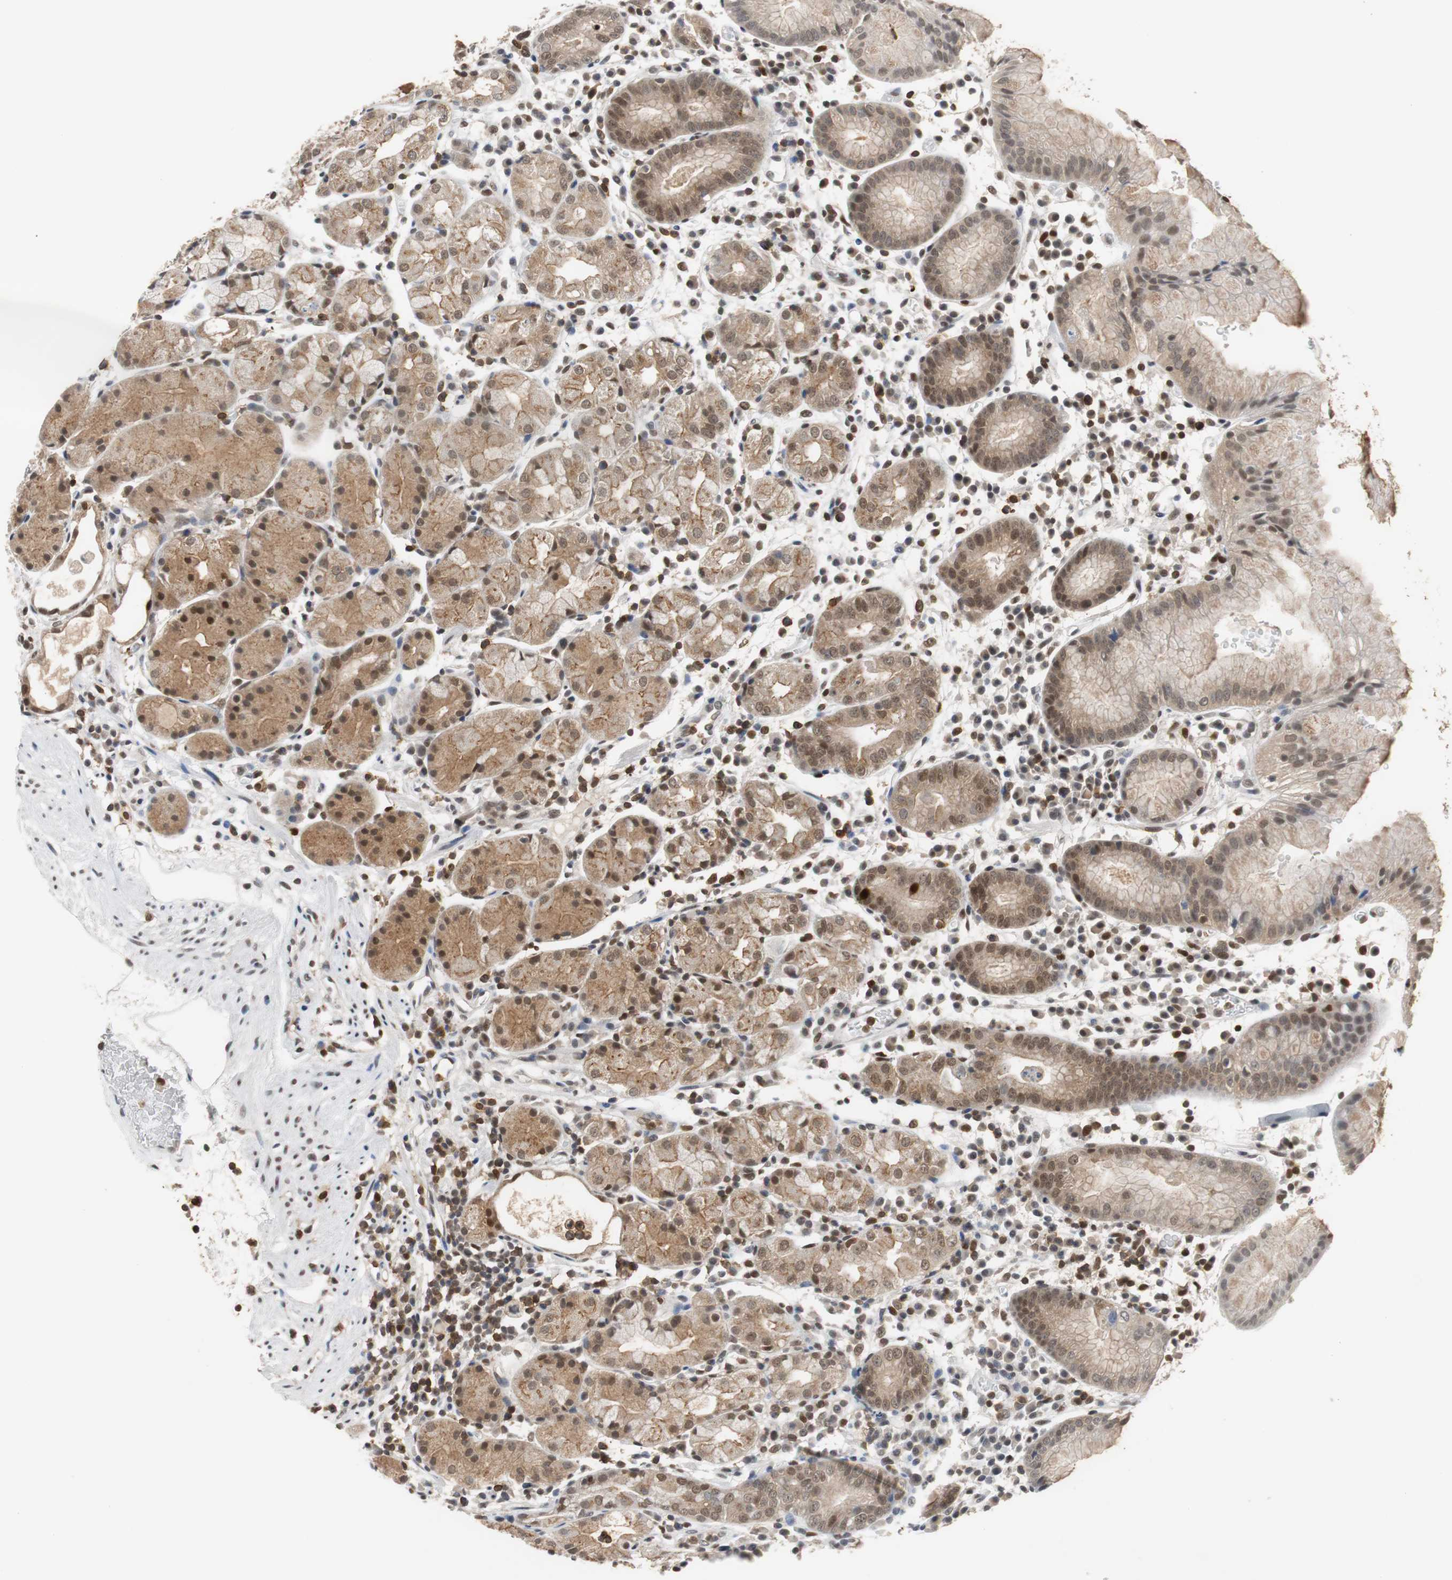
{"staining": {"intensity": "moderate", "quantity": "25%-75%", "location": "cytoplasmic/membranous,nuclear"}, "tissue": "stomach", "cell_type": "Glandular cells", "image_type": "normal", "snomed": [{"axis": "morphology", "description": "Normal tissue, NOS"}, {"axis": "topography", "description": "Stomach"}, {"axis": "topography", "description": "Stomach, lower"}], "caption": "This is an image of immunohistochemistry (IHC) staining of unremarkable stomach, which shows moderate expression in the cytoplasmic/membranous,nuclear of glandular cells.", "gene": "SIRT1", "patient": {"sex": "female", "age": 75}}